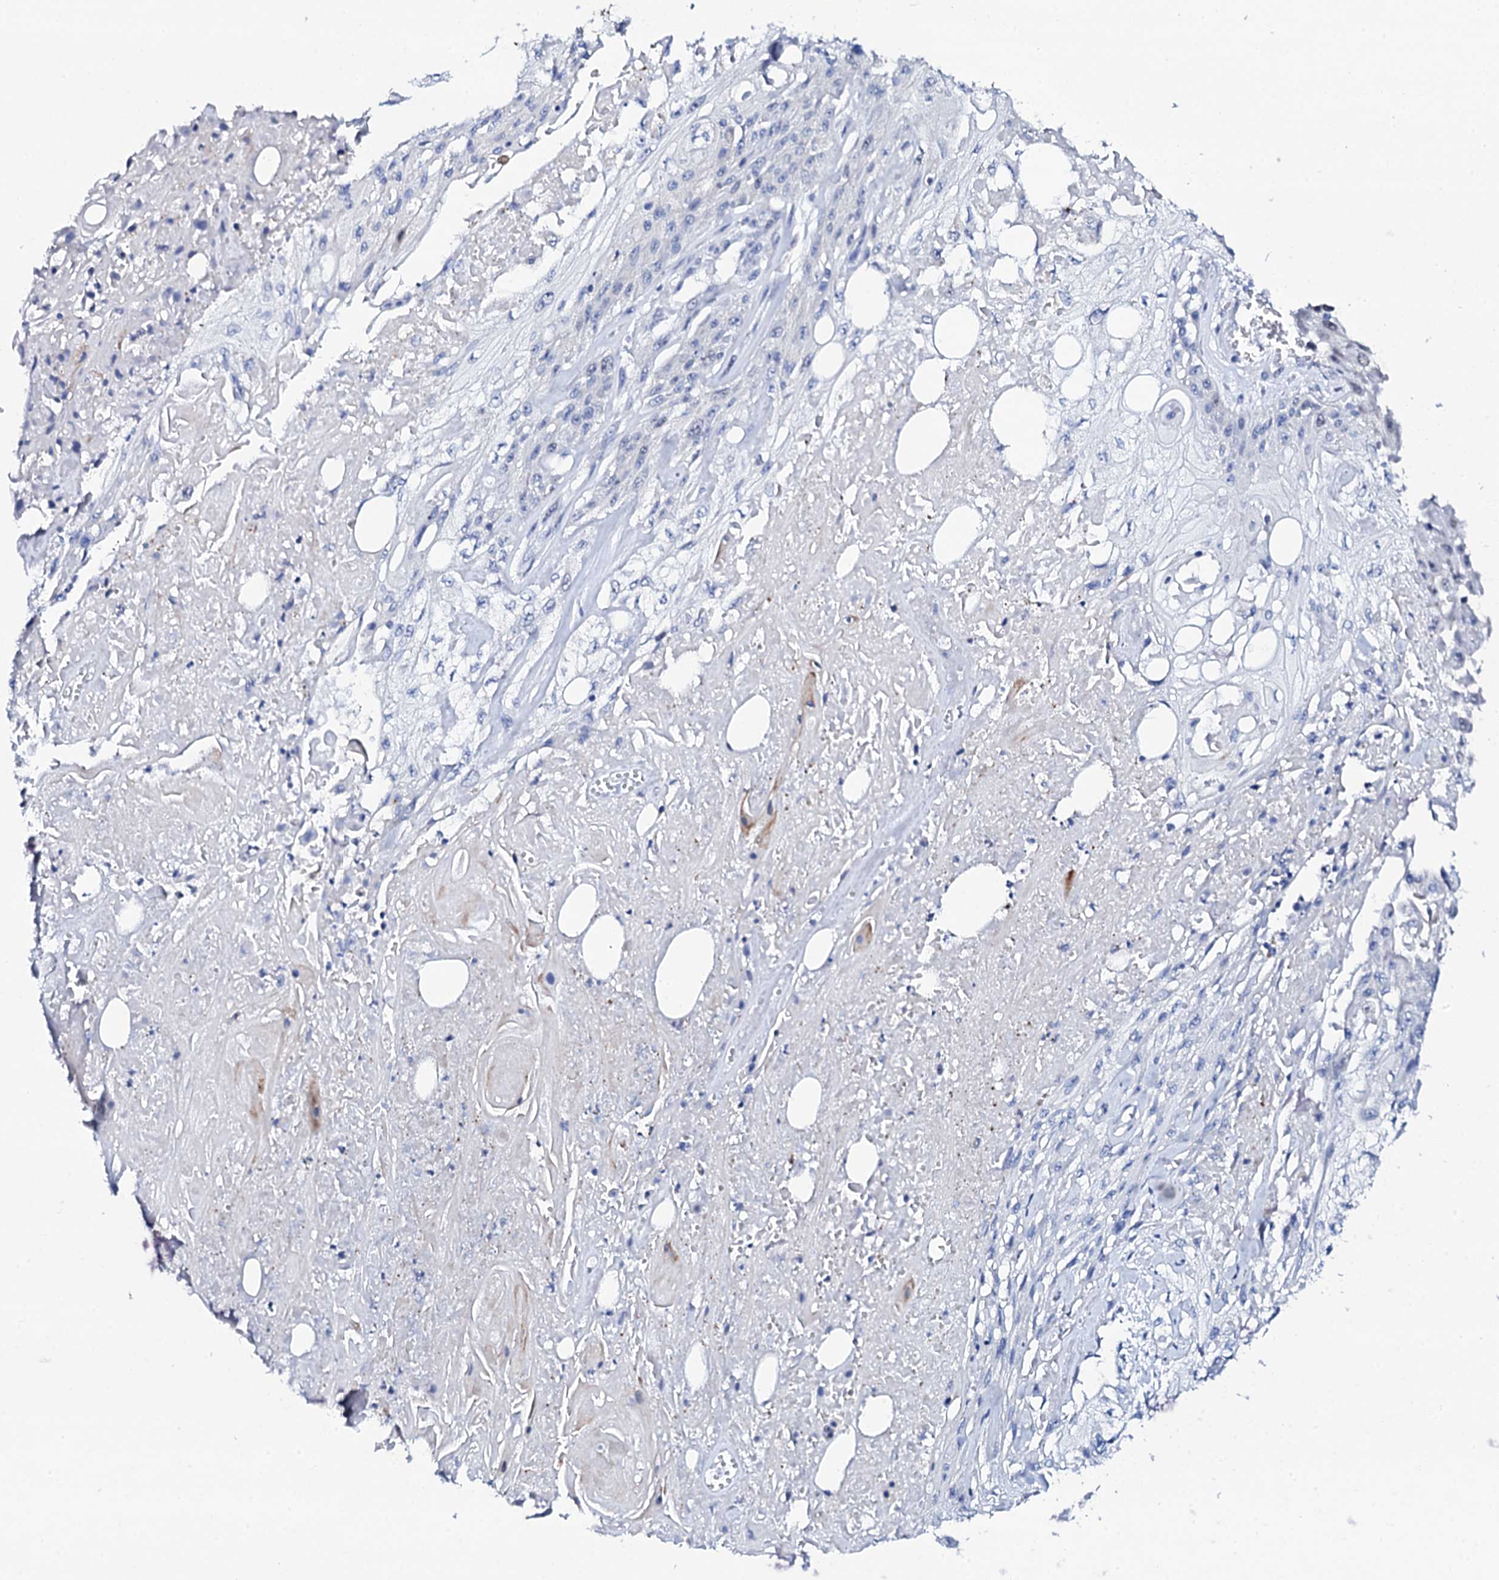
{"staining": {"intensity": "negative", "quantity": "none", "location": "none"}, "tissue": "skin cancer", "cell_type": "Tumor cells", "image_type": "cancer", "snomed": [{"axis": "morphology", "description": "Squamous cell carcinoma, NOS"}, {"axis": "morphology", "description": "Squamous cell carcinoma, metastatic, NOS"}, {"axis": "topography", "description": "Skin"}, {"axis": "topography", "description": "Lymph node"}], "caption": "Tumor cells are negative for protein expression in human skin cancer (squamous cell carcinoma).", "gene": "NUDT13", "patient": {"sex": "male", "age": 75}}